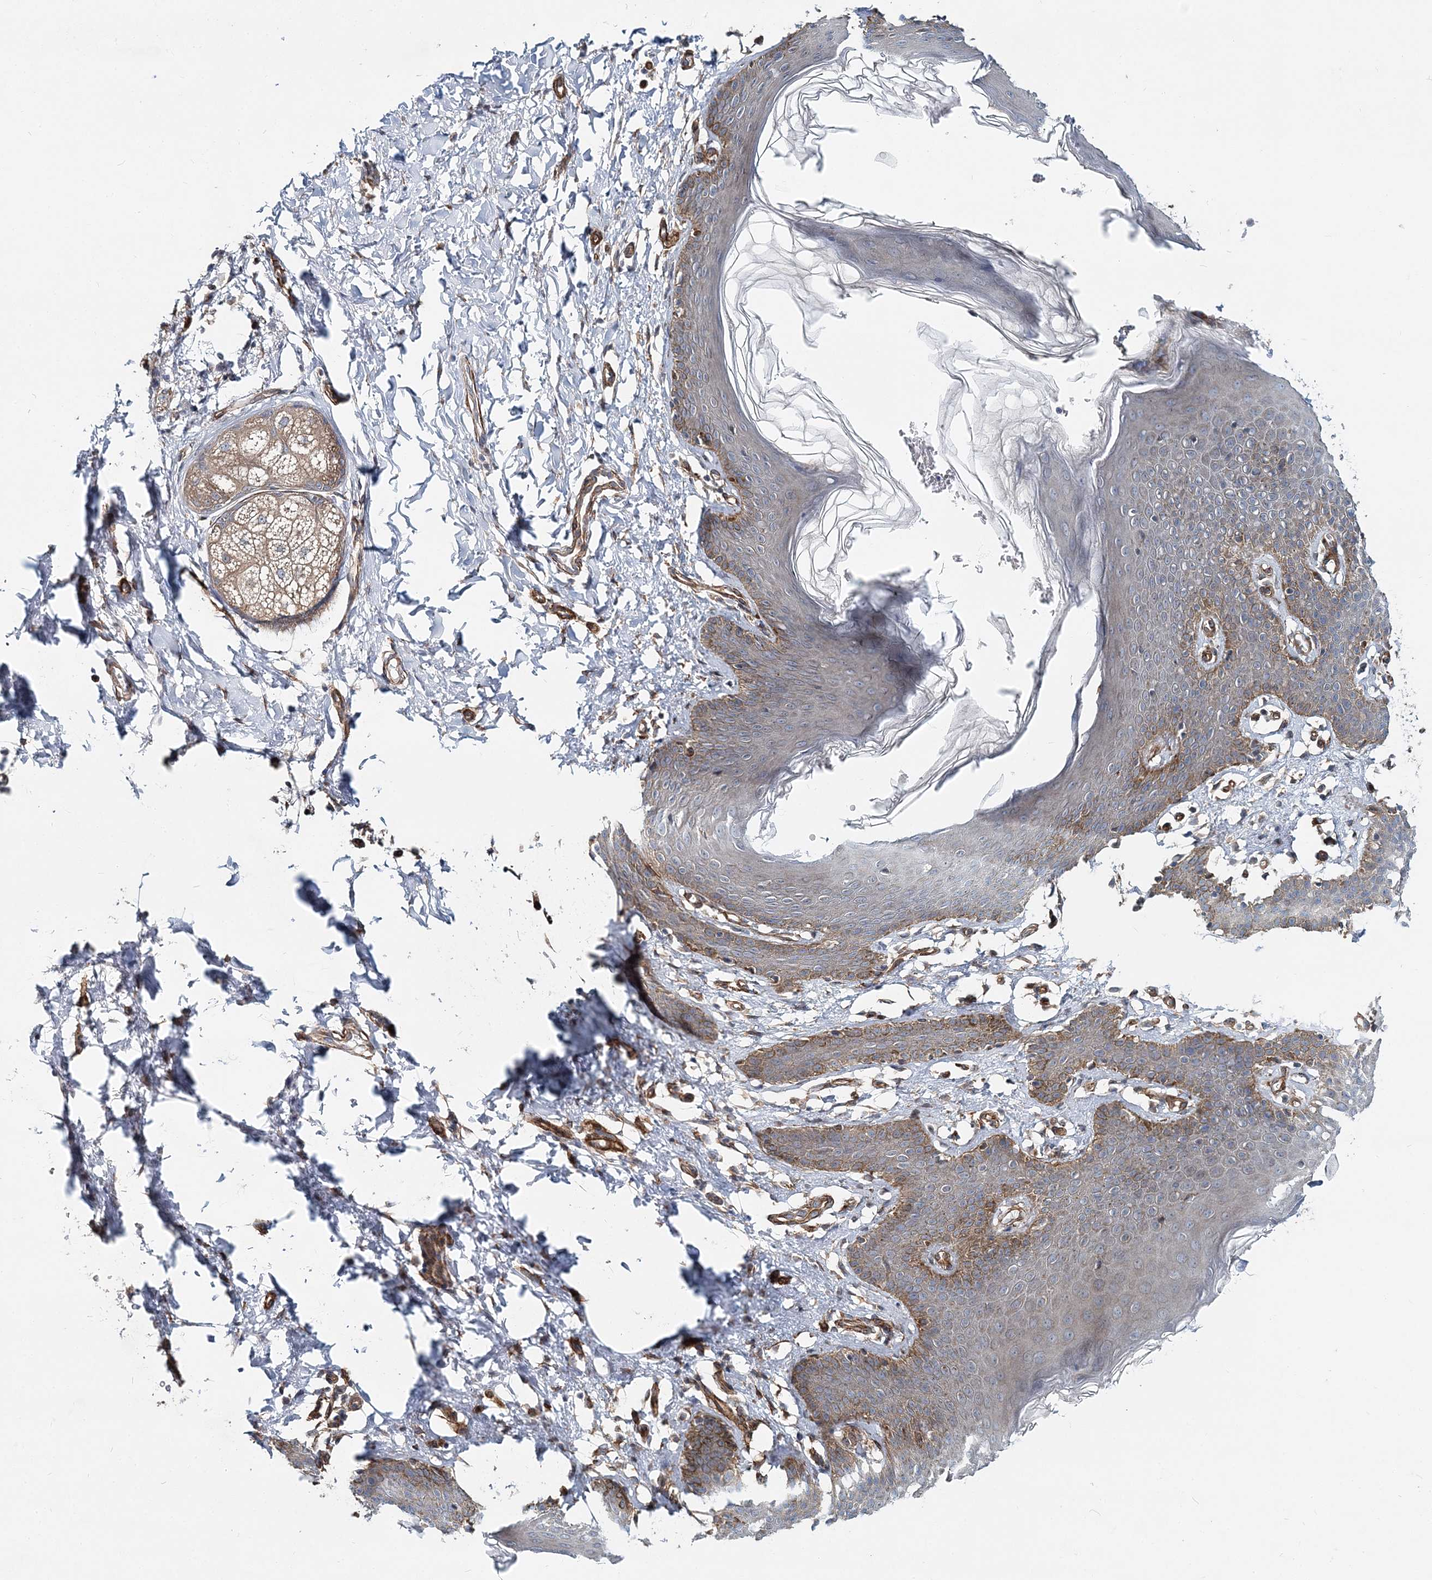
{"staining": {"intensity": "moderate", "quantity": "25%-75%", "location": "cytoplasmic/membranous"}, "tissue": "skin", "cell_type": "Epidermal cells", "image_type": "normal", "snomed": [{"axis": "morphology", "description": "Normal tissue, NOS"}, {"axis": "topography", "description": "Vulva"}], "caption": "Moderate cytoplasmic/membranous expression for a protein is present in approximately 25%-75% of epidermal cells of unremarkable skin using IHC.", "gene": "NBAS", "patient": {"sex": "female", "age": 66}}